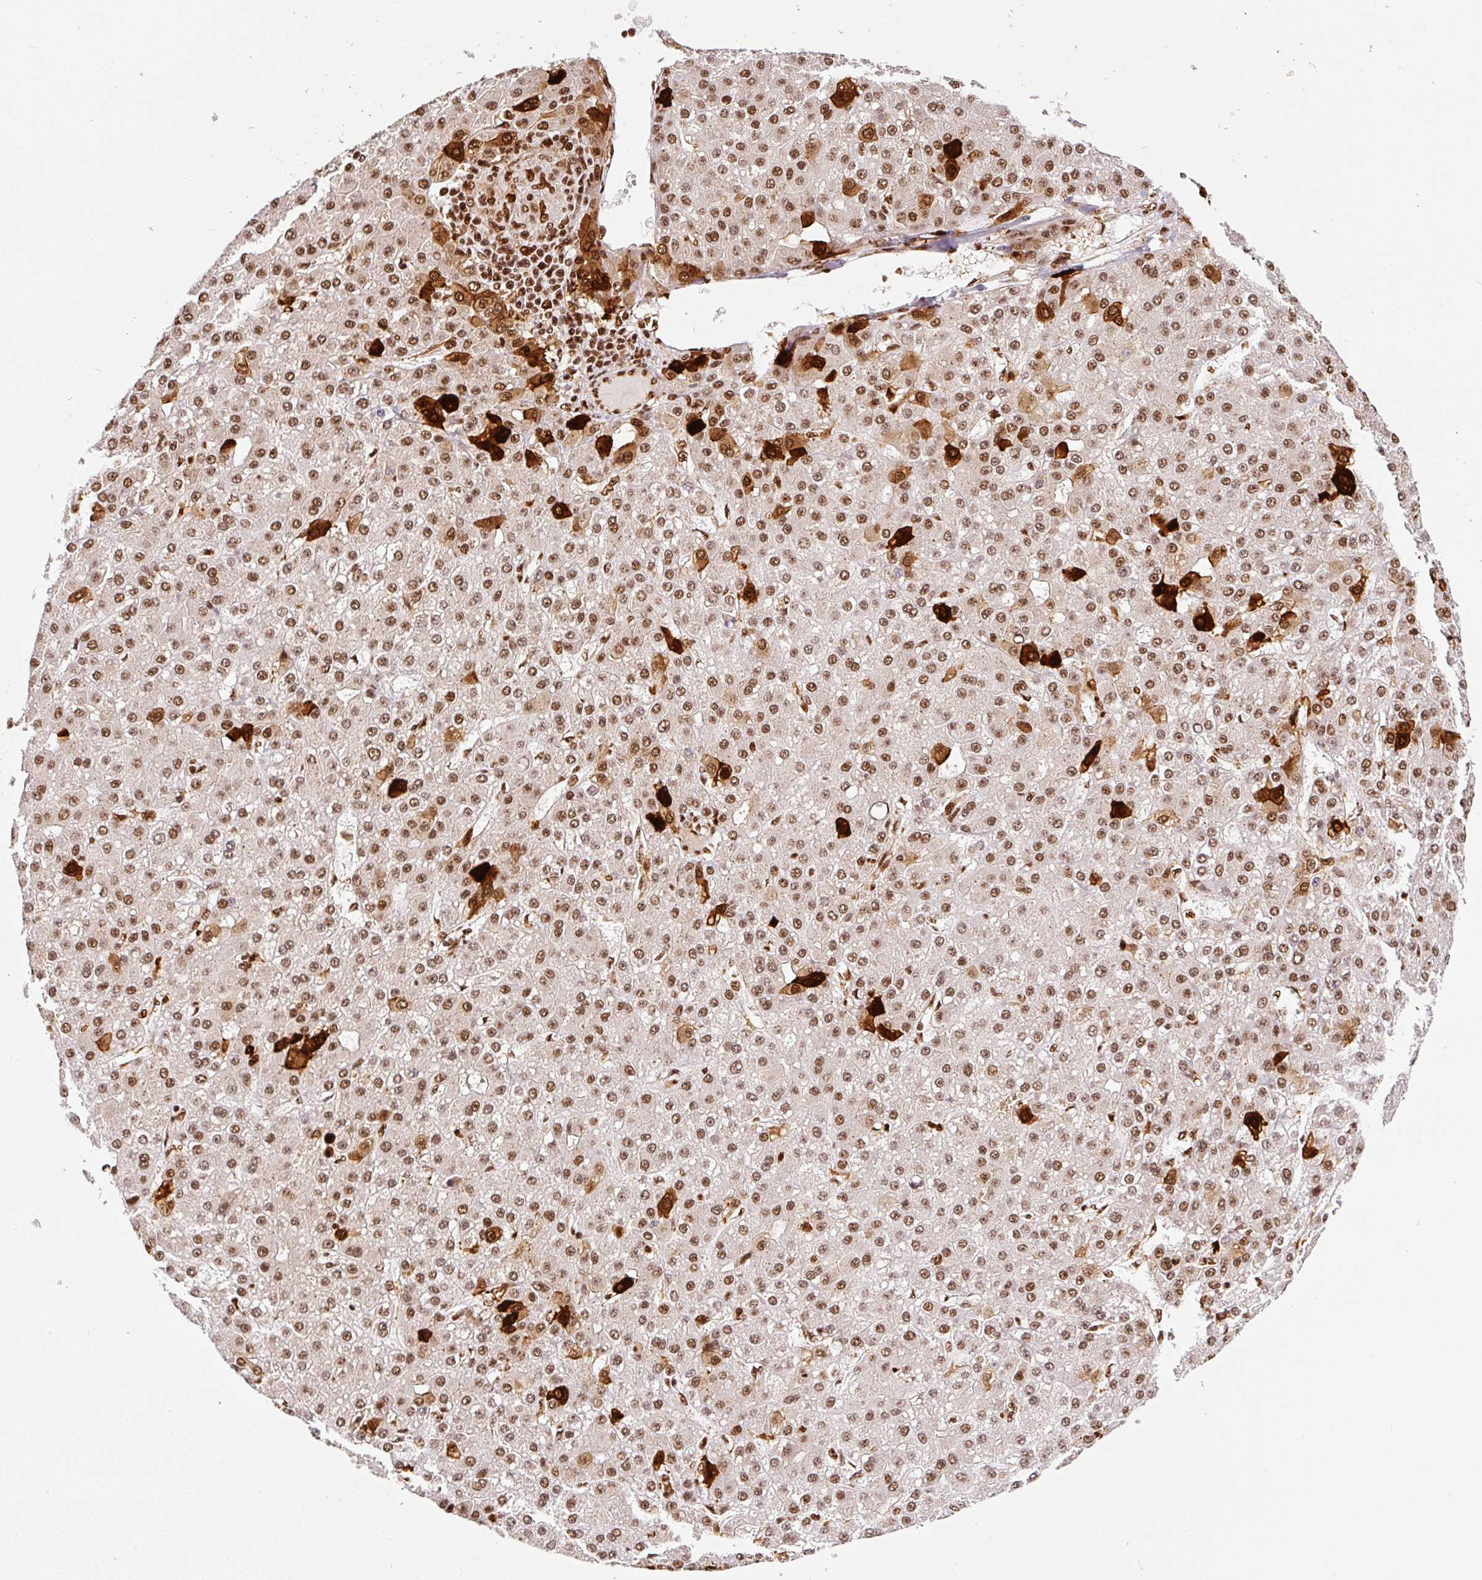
{"staining": {"intensity": "strong", "quantity": ">75%", "location": "cytoplasmic/membranous,nuclear"}, "tissue": "liver cancer", "cell_type": "Tumor cells", "image_type": "cancer", "snomed": [{"axis": "morphology", "description": "Carcinoma, Hepatocellular, NOS"}, {"axis": "topography", "description": "Liver"}], "caption": "An immunohistochemistry photomicrograph of neoplastic tissue is shown. Protein staining in brown labels strong cytoplasmic/membranous and nuclear positivity in hepatocellular carcinoma (liver) within tumor cells.", "gene": "GPR139", "patient": {"sex": "male", "age": 67}}